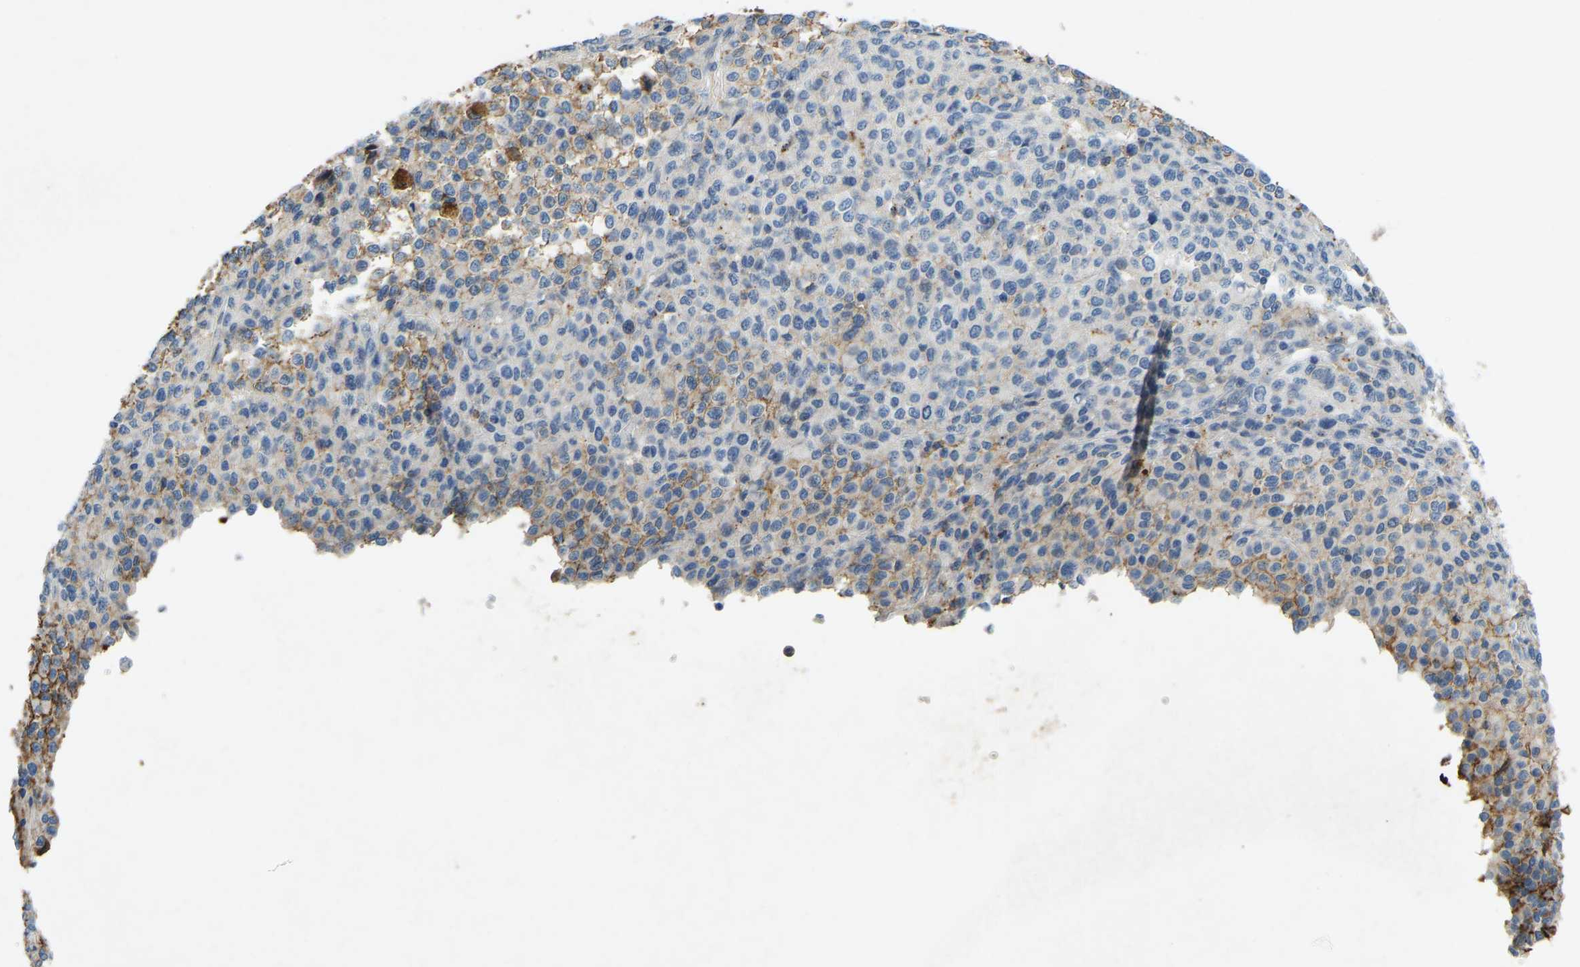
{"staining": {"intensity": "negative", "quantity": "none", "location": "none"}, "tissue": "melanoma", "cell_type": "Tumor cells", "image_type": "cancer", "snomed": [{"axis": "morphology", "description": "Malignant melanoma, Metastatic site"}, {"axis": "topography", "description": "Pancreas"}], "caption": "Malignant melanoma (metastatic site) was stained to show a protein in brown. There is no significant staining in tumor cells.", "gene": "THBS4", "patient": {"sex": "female", "age": 30}}